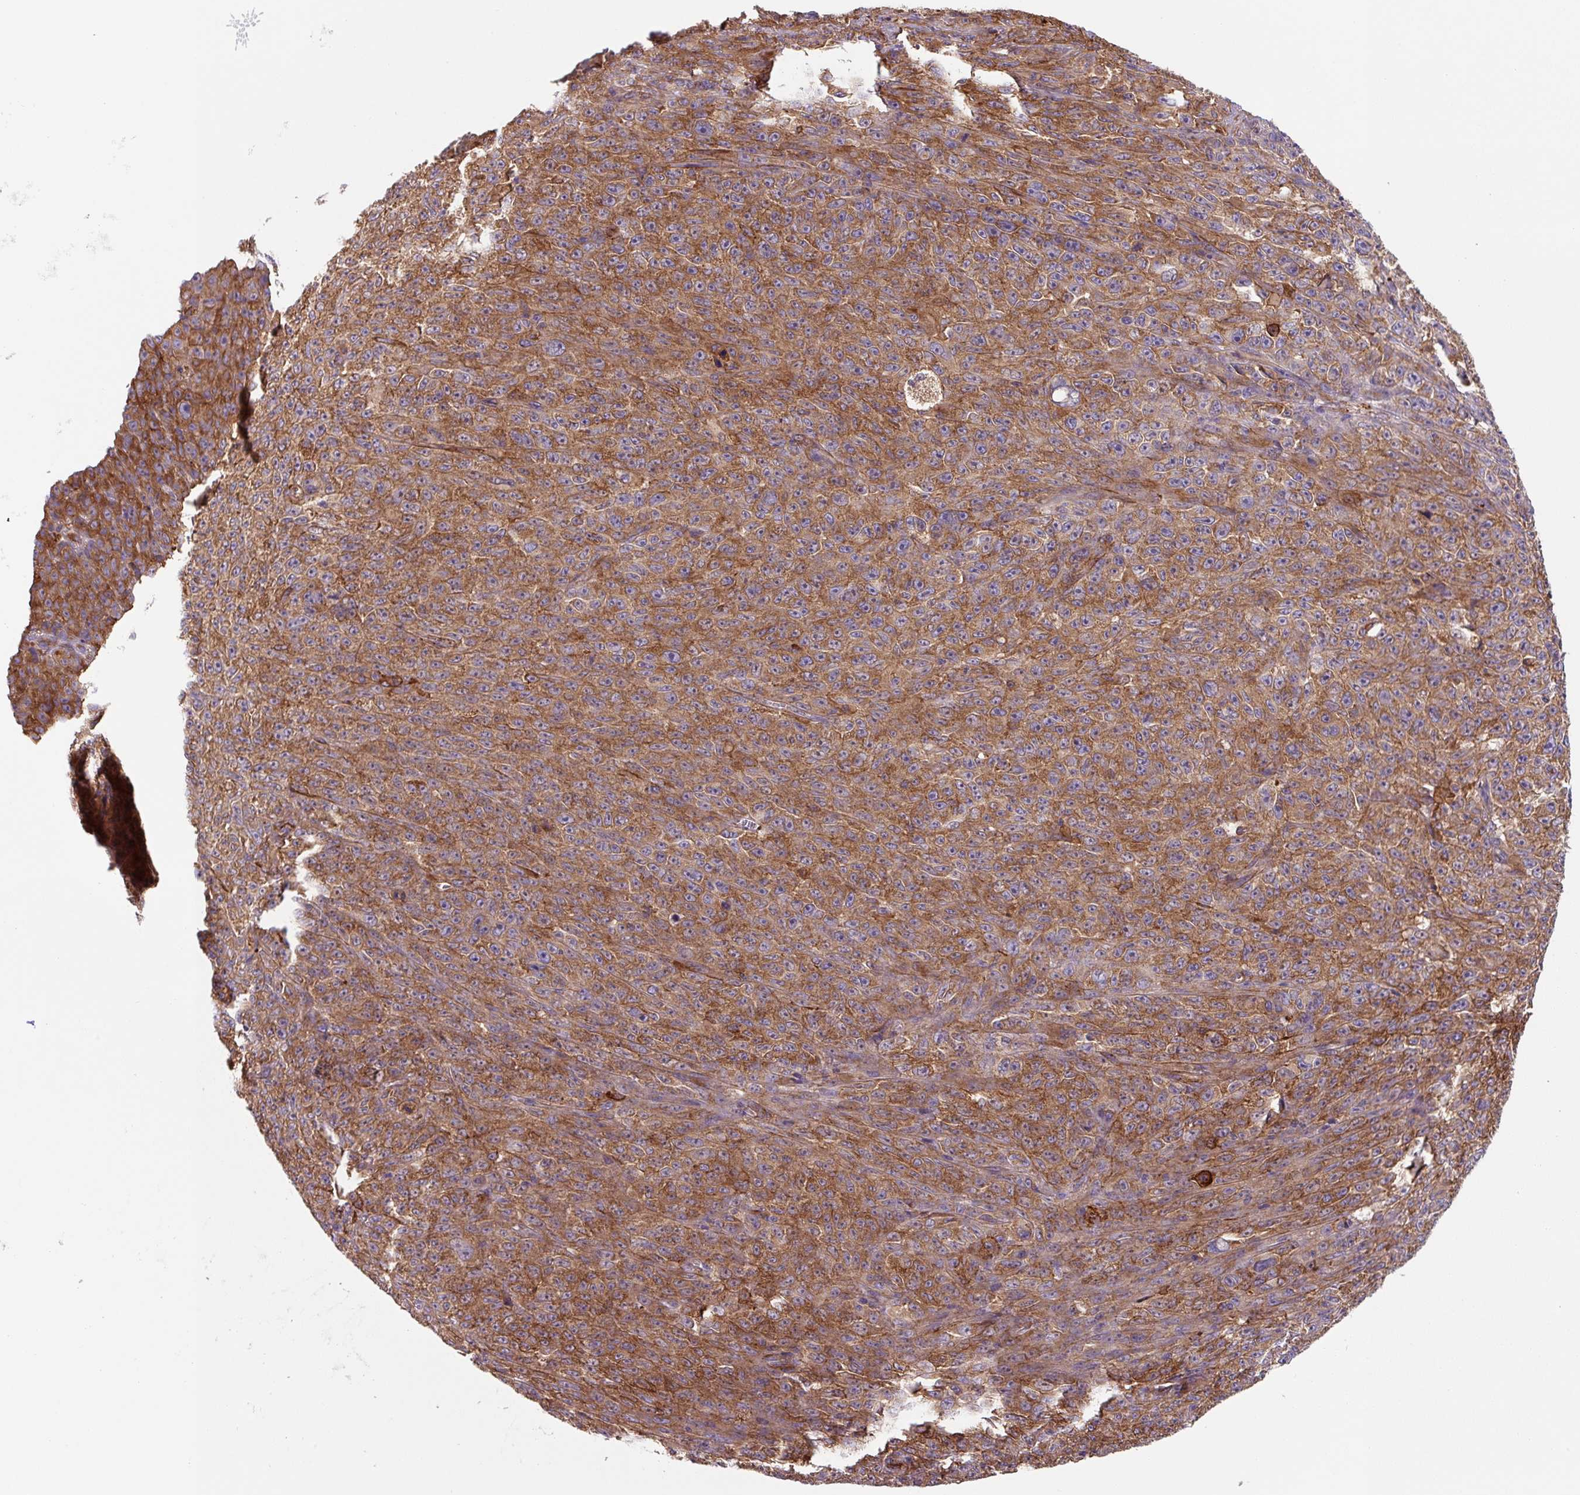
{"staining": {"intensity": "moderate", "quantity": ">75%", "location": "cytoplasmic/membranous"}, "tissue": "melanoma", "cell_type": "Tumor cells", "image_type": "cancer", "snomed": [{"axis": "morphology", "description": "Malignant melanoma, NOS"}, {"axis": "topography", "description": "Skin"}], "caption": "High-magnification brightfield microscopy of melanoma stained with DAB (3,3'-diaminobenzidine) (brown) and counterstained with hematoxylin (blue). tumor cells exhibit moderate cytoplasmic/membranous staining is appreciated in about>75% of cells. Ihc stains the protein in brown and the nuclei are stained blue.", "gene": "DHFR2", "patient": {"sex": "female", "age": 82}}